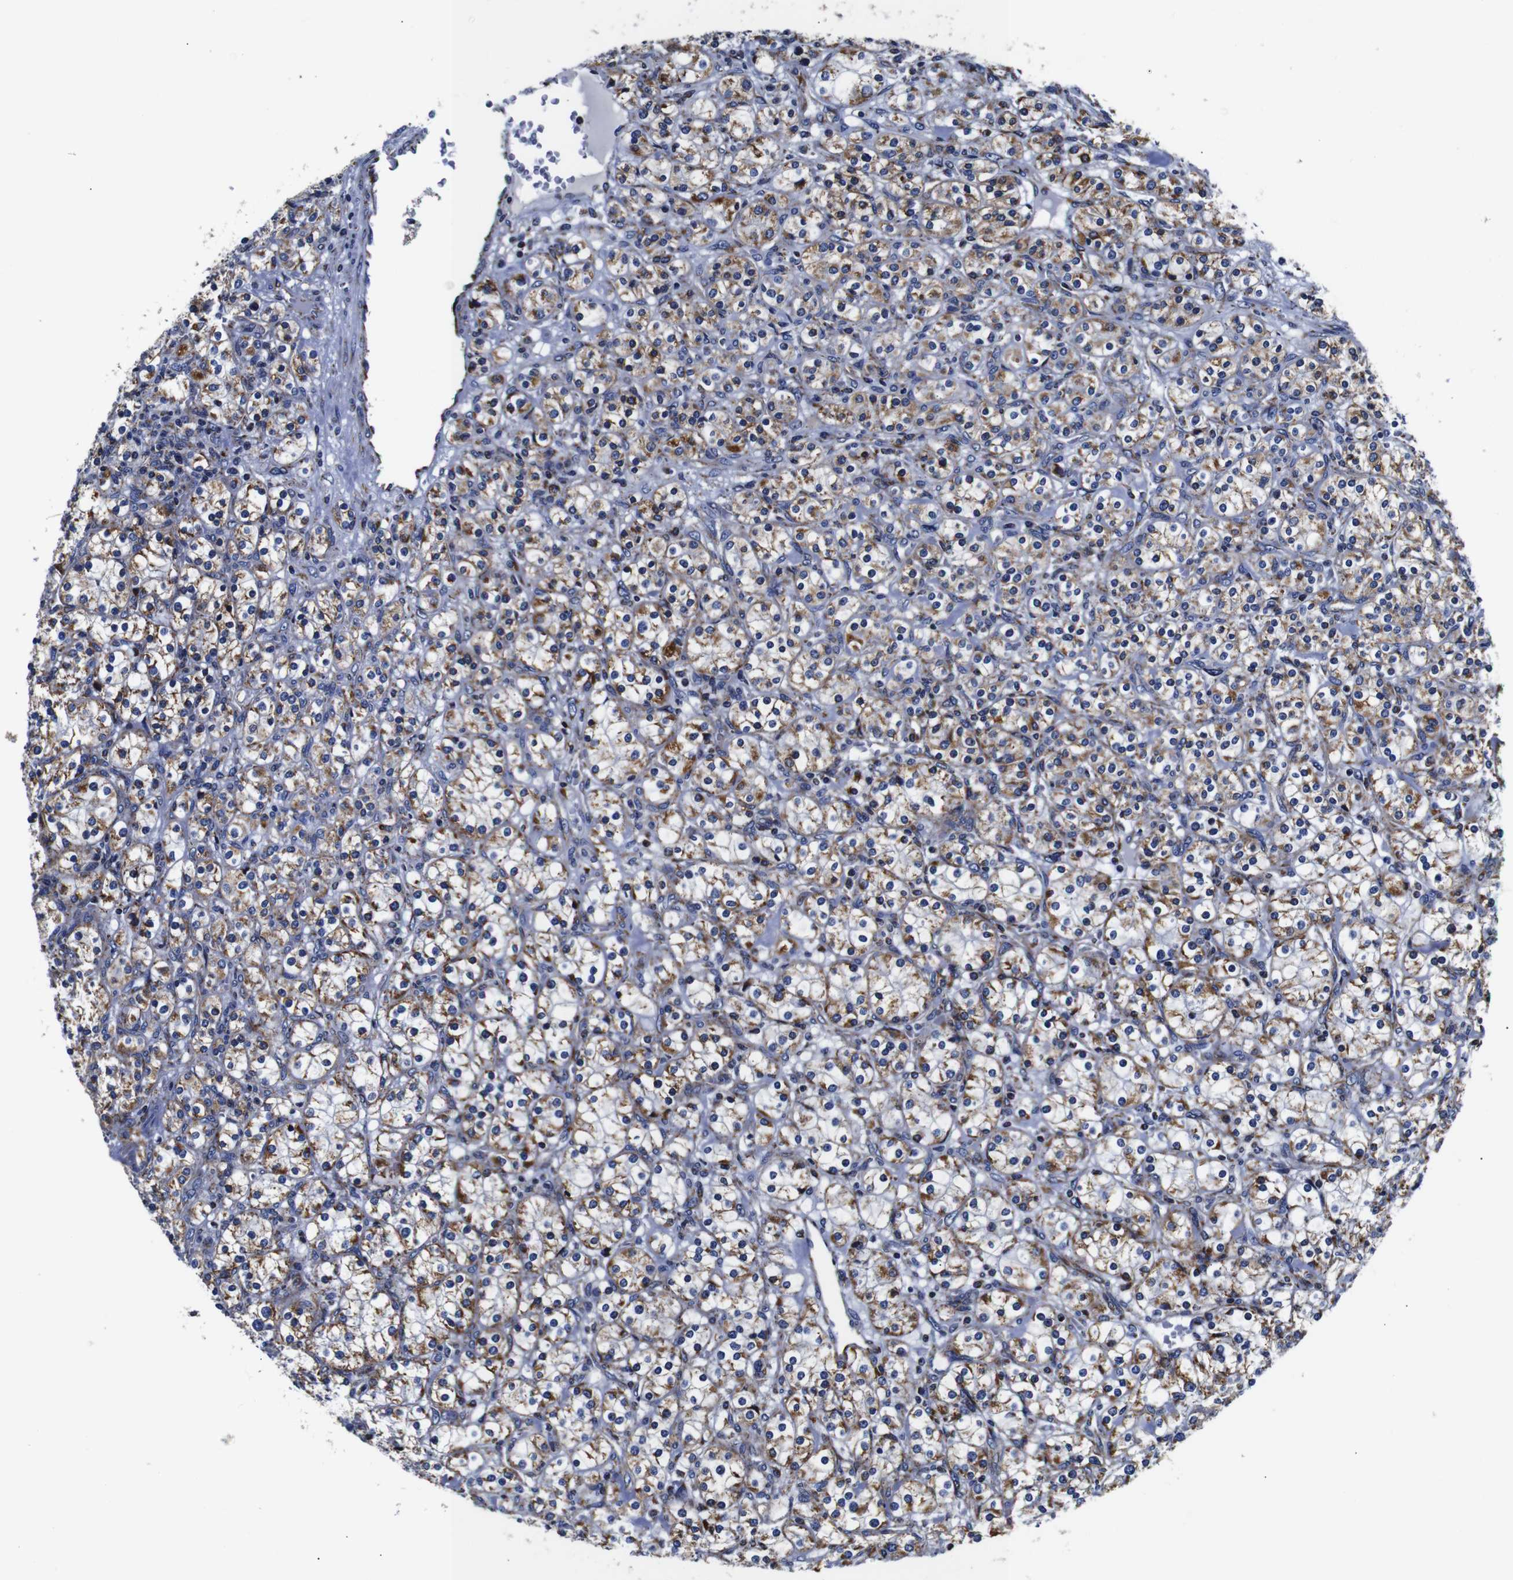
{"staining": {"intensity": "moderate", "quantity": ">75%", "location": "cytoplasmic/membranous"}, "tissue": "renal cancer", "cell_type": "Tumor cells", "image_type": "cancer", "snomed": [{"axis": "morphology", "description": "Adenocarcinoma, NOS"}, {"axis": "topography", "description": "Kidney"}], "caption": "An immunohistochemistry micrograph of neoplastic tissue is shown. Protein staining in brown shows moderate cytoplasmic/membranous positivity in renal cancer within tumor cells. The protein of interest is stained brown, and the nuclei are stained in blue (DAB (3,3'-diaminobenzidine) IHC with brightfield microscopy, high magnification).", "gene": "FKBP9", "patient": {"sex": "male", "age": 77}}